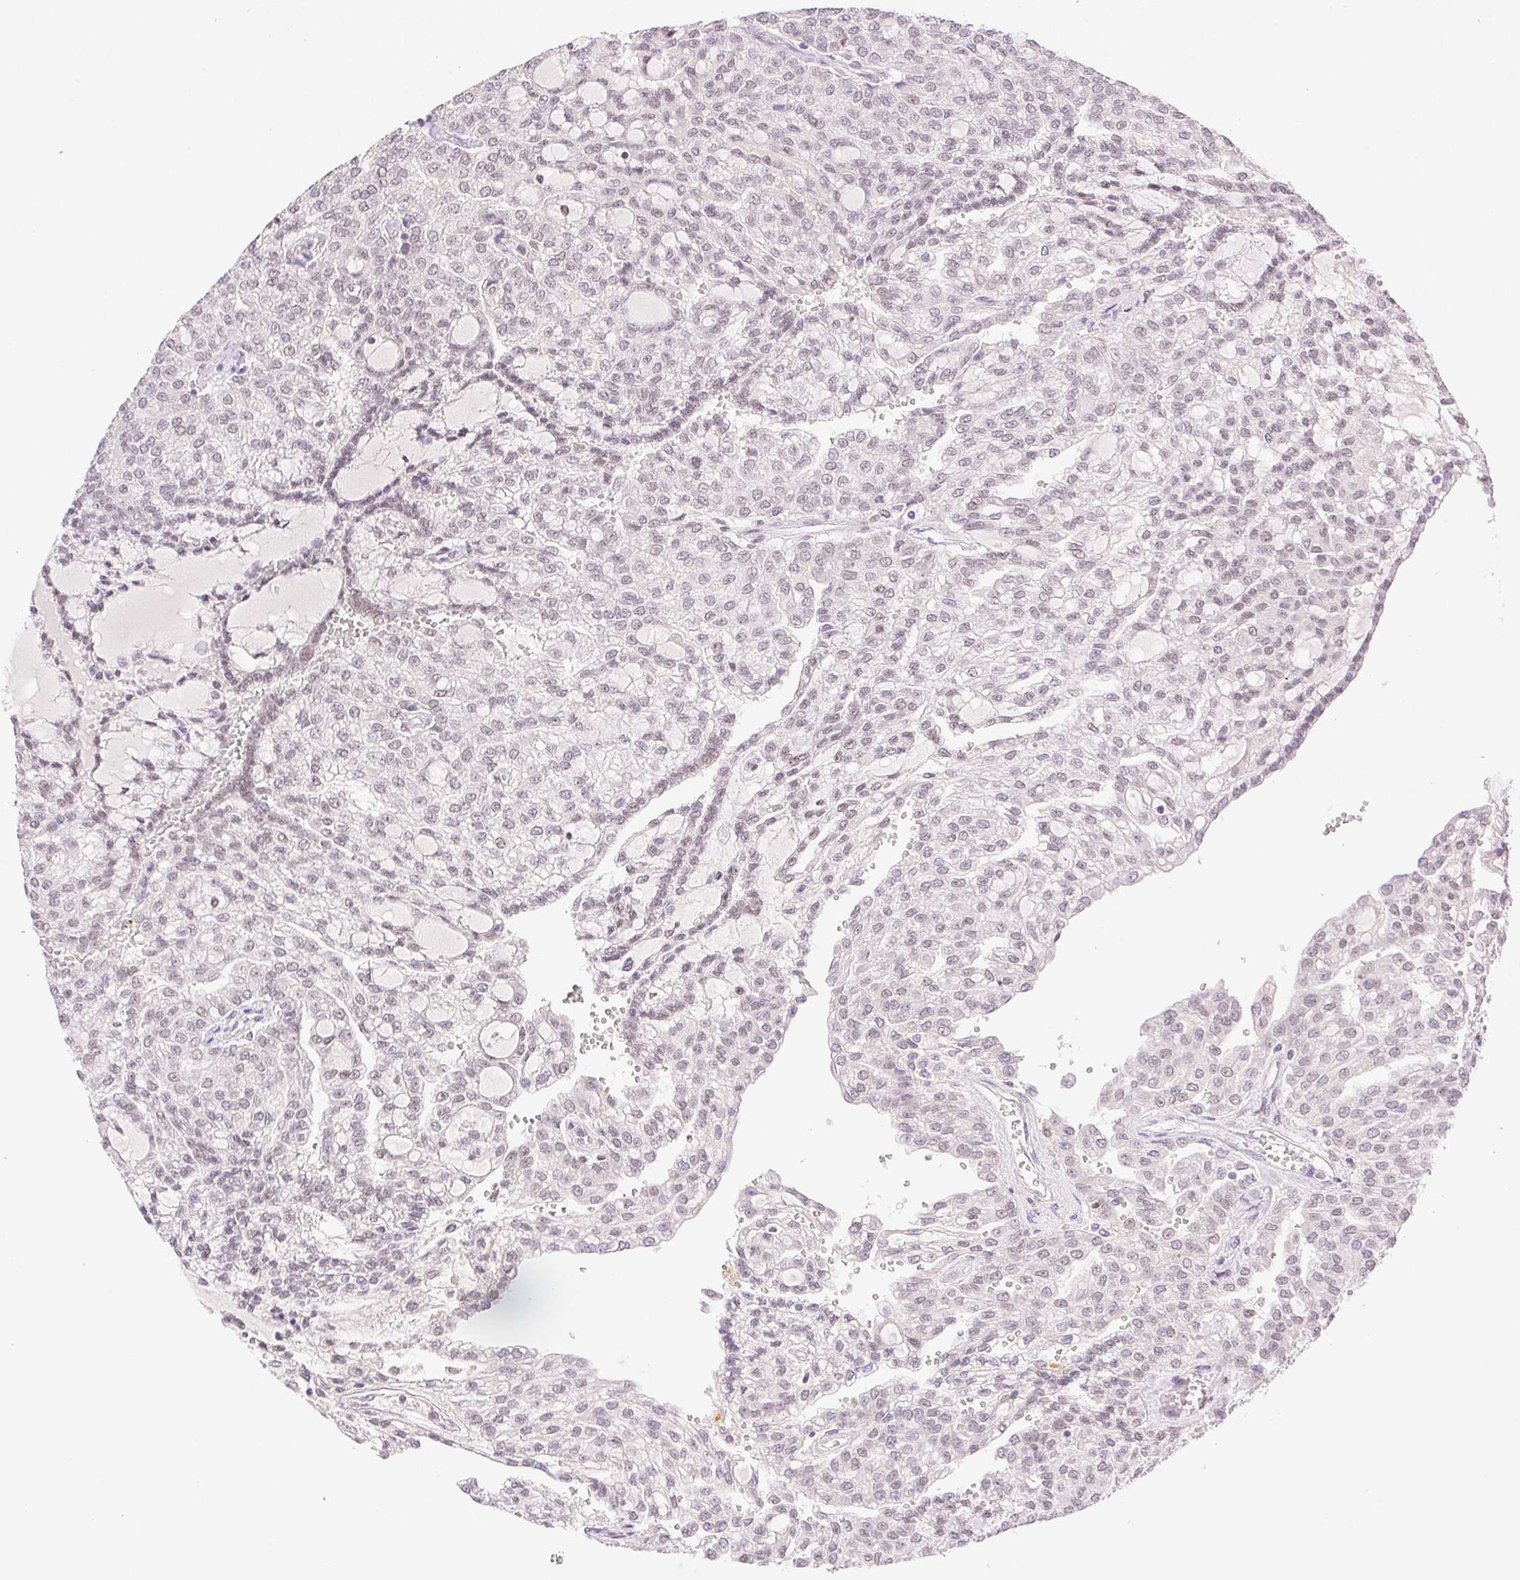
{"staining": {"intensity": "negative", "quantity": "none", "location": "none"}, "tissue": "renal cancer", "cell_type": "Tumor cells", "image_type": "cancer", "snomed": [{"axis": "morphology", "description": "Adenocarcinoma, NOS"}, {"axis": "topography", "description": "Kidney"}], "caption": "A photomicrograph of human renal cancer is negative for staining in tumor cells.", "gene": "H2AZ2", "patient": {"sex": "male", "age": 63}}